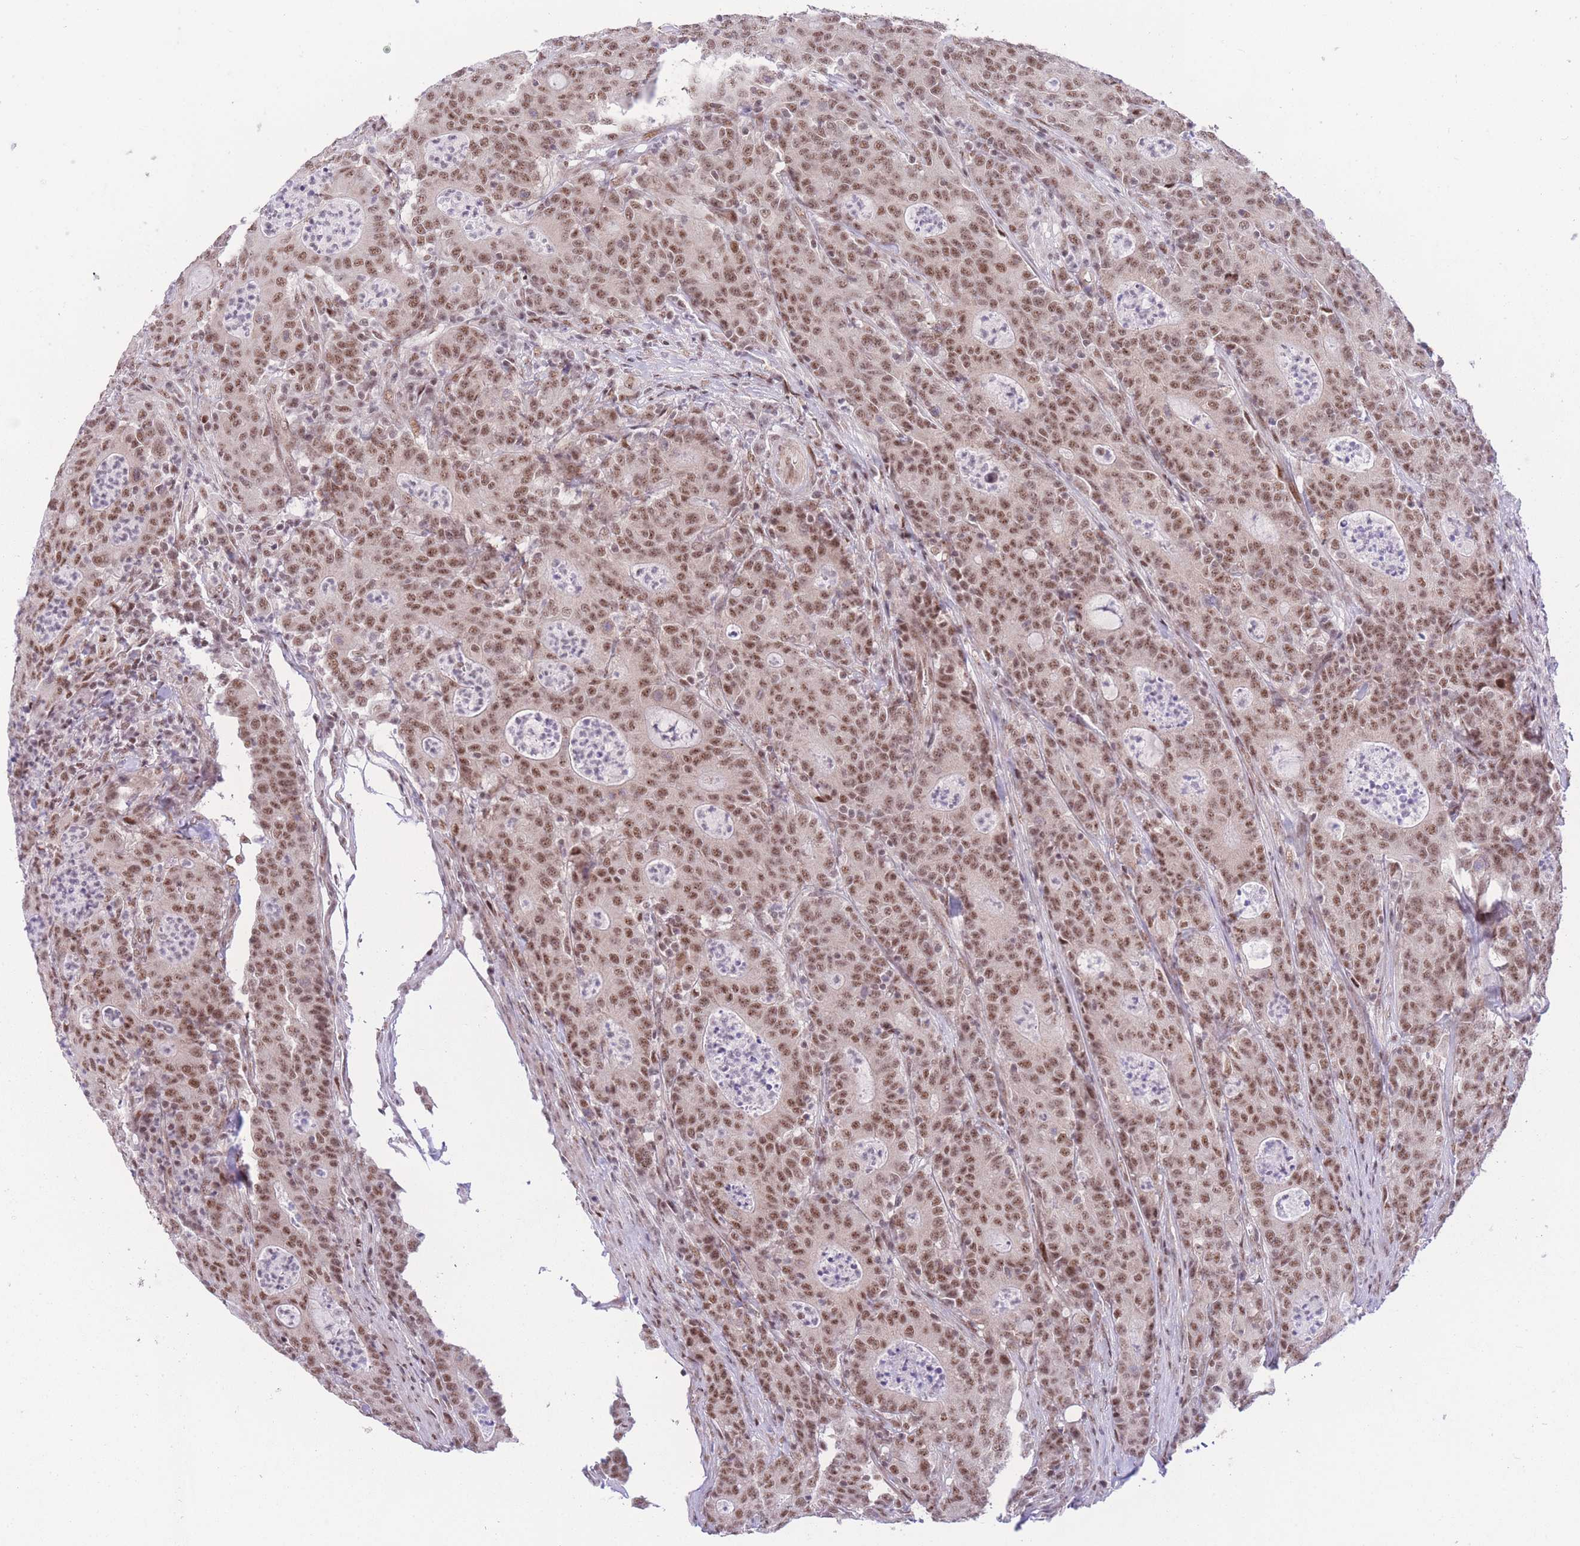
{"staining": {"intensity": "moderate", "quantity": ">75%", "location": "nuclear"}, "tissue": "colorectal cancer", "cell_type": "Tumor cells", "image_type": "cancer", "snomed": [{"axis": "morphology", "description": "Adenocarcinoma, NOS"}, {"axis": "topography", "description": "Colon"}], "caption": "Immunohistochemistry (IHC) (DAB (3,3'-diaminobenzidine)) staining of colorectal adenocarcinoma exhibits moderate nuclear protein expression in approximately >75% of tumor cells.", "gene": "PCIF1", "patient": {"sex": "male", "age": 83}}